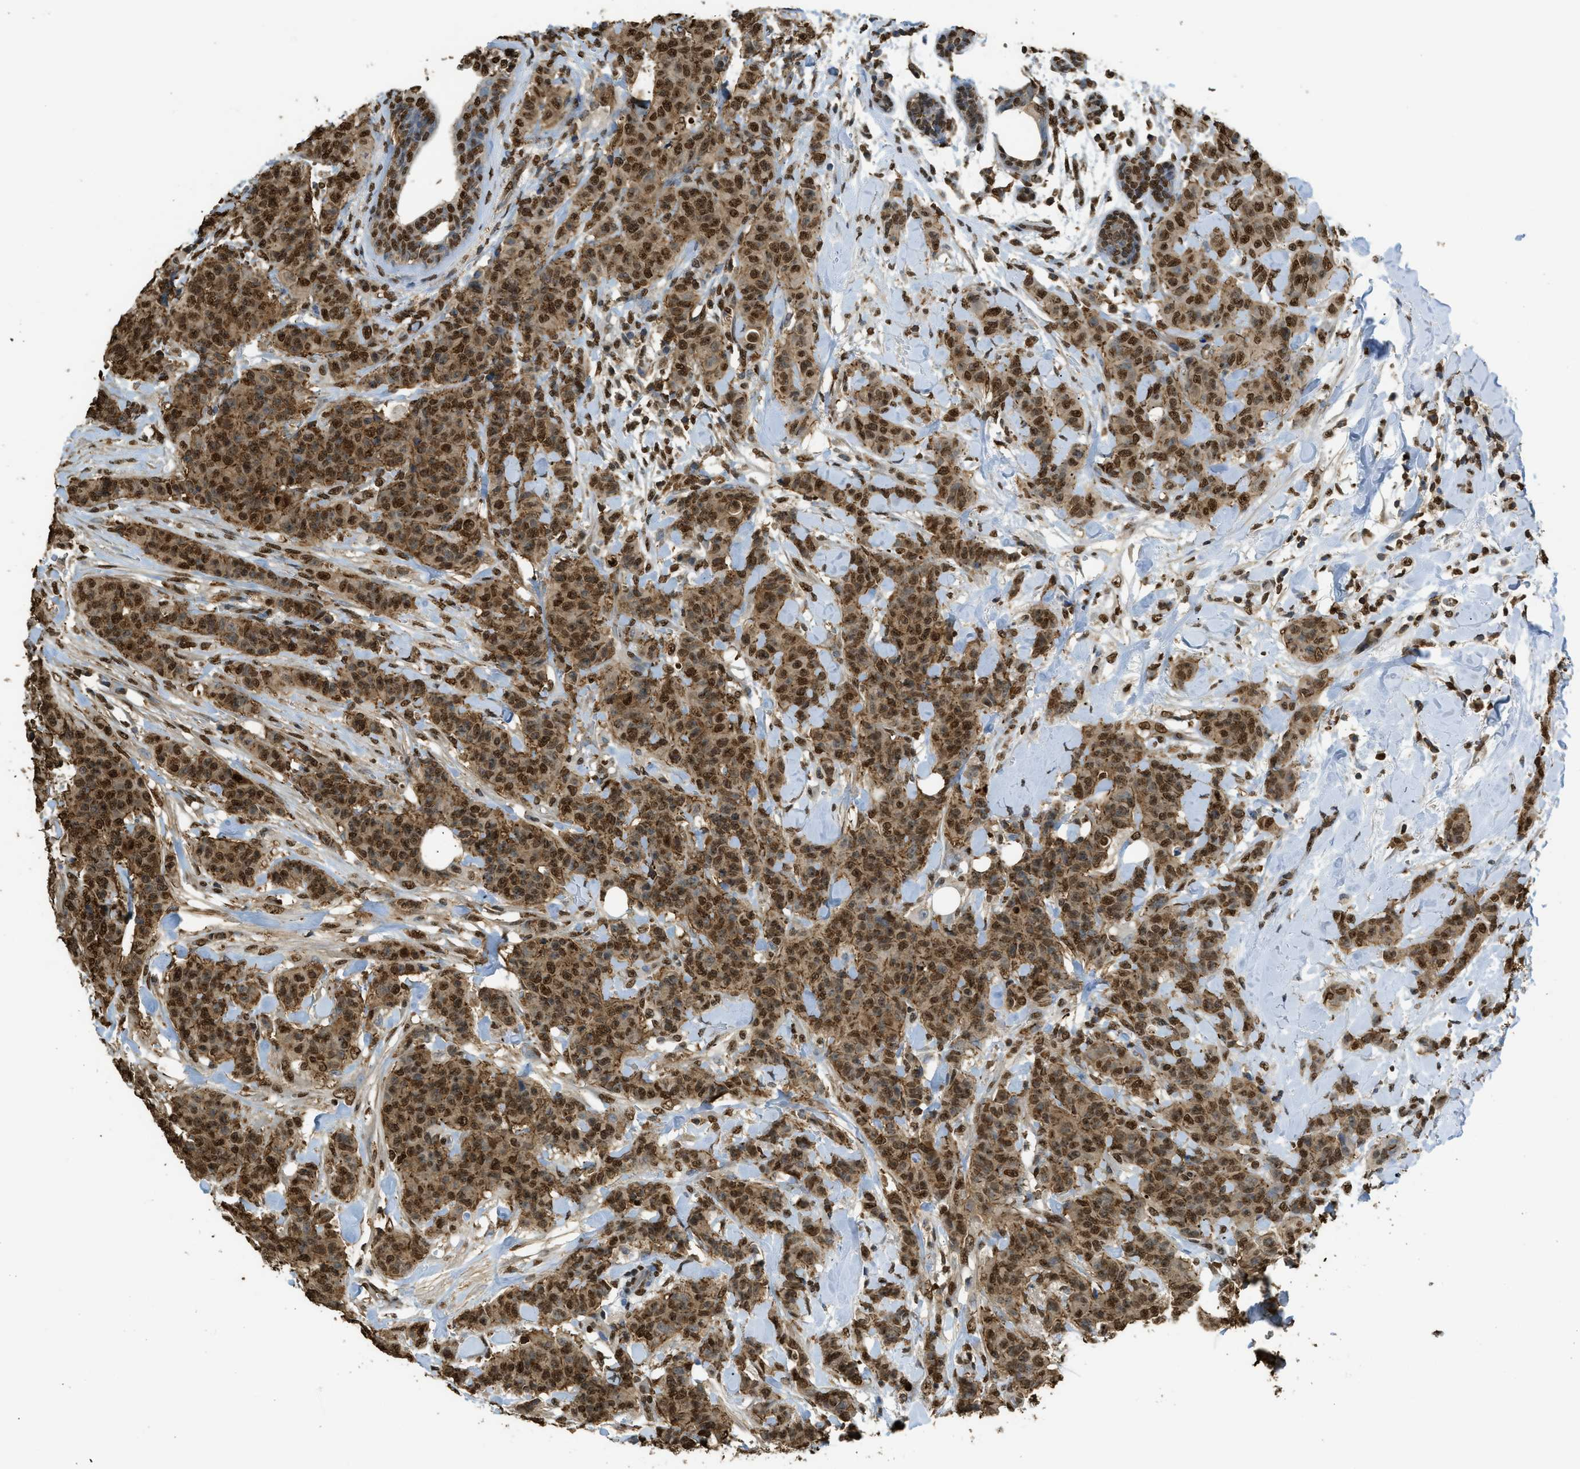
{"staining": {"intensity": "strong", "quantity": ">75%", "location": "cytoplasmic/membranous,nuclear"}, "tissue": "breast cancer", "cell_type": "Tumor cells", "image_type": "cancer", "snomed": [{"axis": "morphology", "description": "Normal tissue, NOS"}, {"axis": "morphology", "description": "Duct carcinoma"}, {"axis": "topography", "description": "Breast"}], "caption": "There is high levels of strong cytoplasmic/membranous and nuclear staining in tumor cells of breast cancer (invasive ductal carcinoma), as demonstrated by immunohistochemical staining (brown color).", "gene": "NR5A2", "patient": {"sex": "female", "age": 40}}